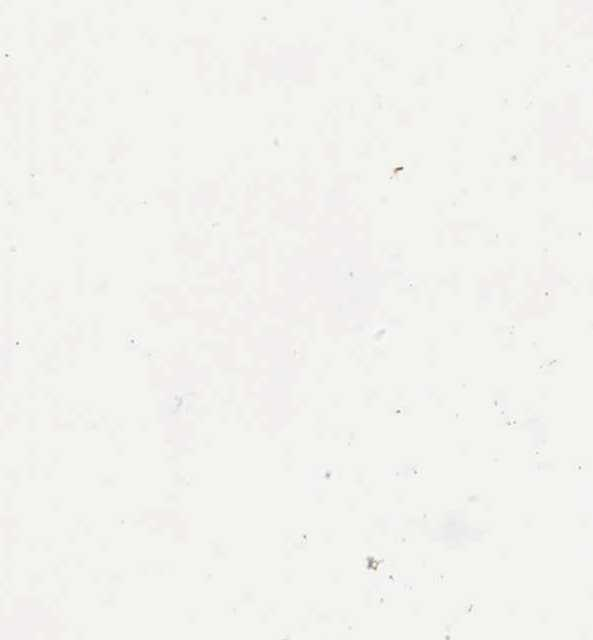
{"staining": {"intensity": "moderate", "quantity": ">75%", "location": "nuclear"}, "tissue": "adipose tissue", "cell_type": "Adipocytes", "image_type": "normal", "snomed": [{"axis": "morphology", "description": "Normal tissue, NOS"}, {"axis": "topography", "description": "Breast"}], "caption": "This photomicrograph exhibits immunohistochemistry staining of unremarkable human adipose tissue, with medium moderate nuclear positivity in approximately >75% of adipocytes.", "gene": "MAX", "patient": {"sex": "female", "age": 45}}